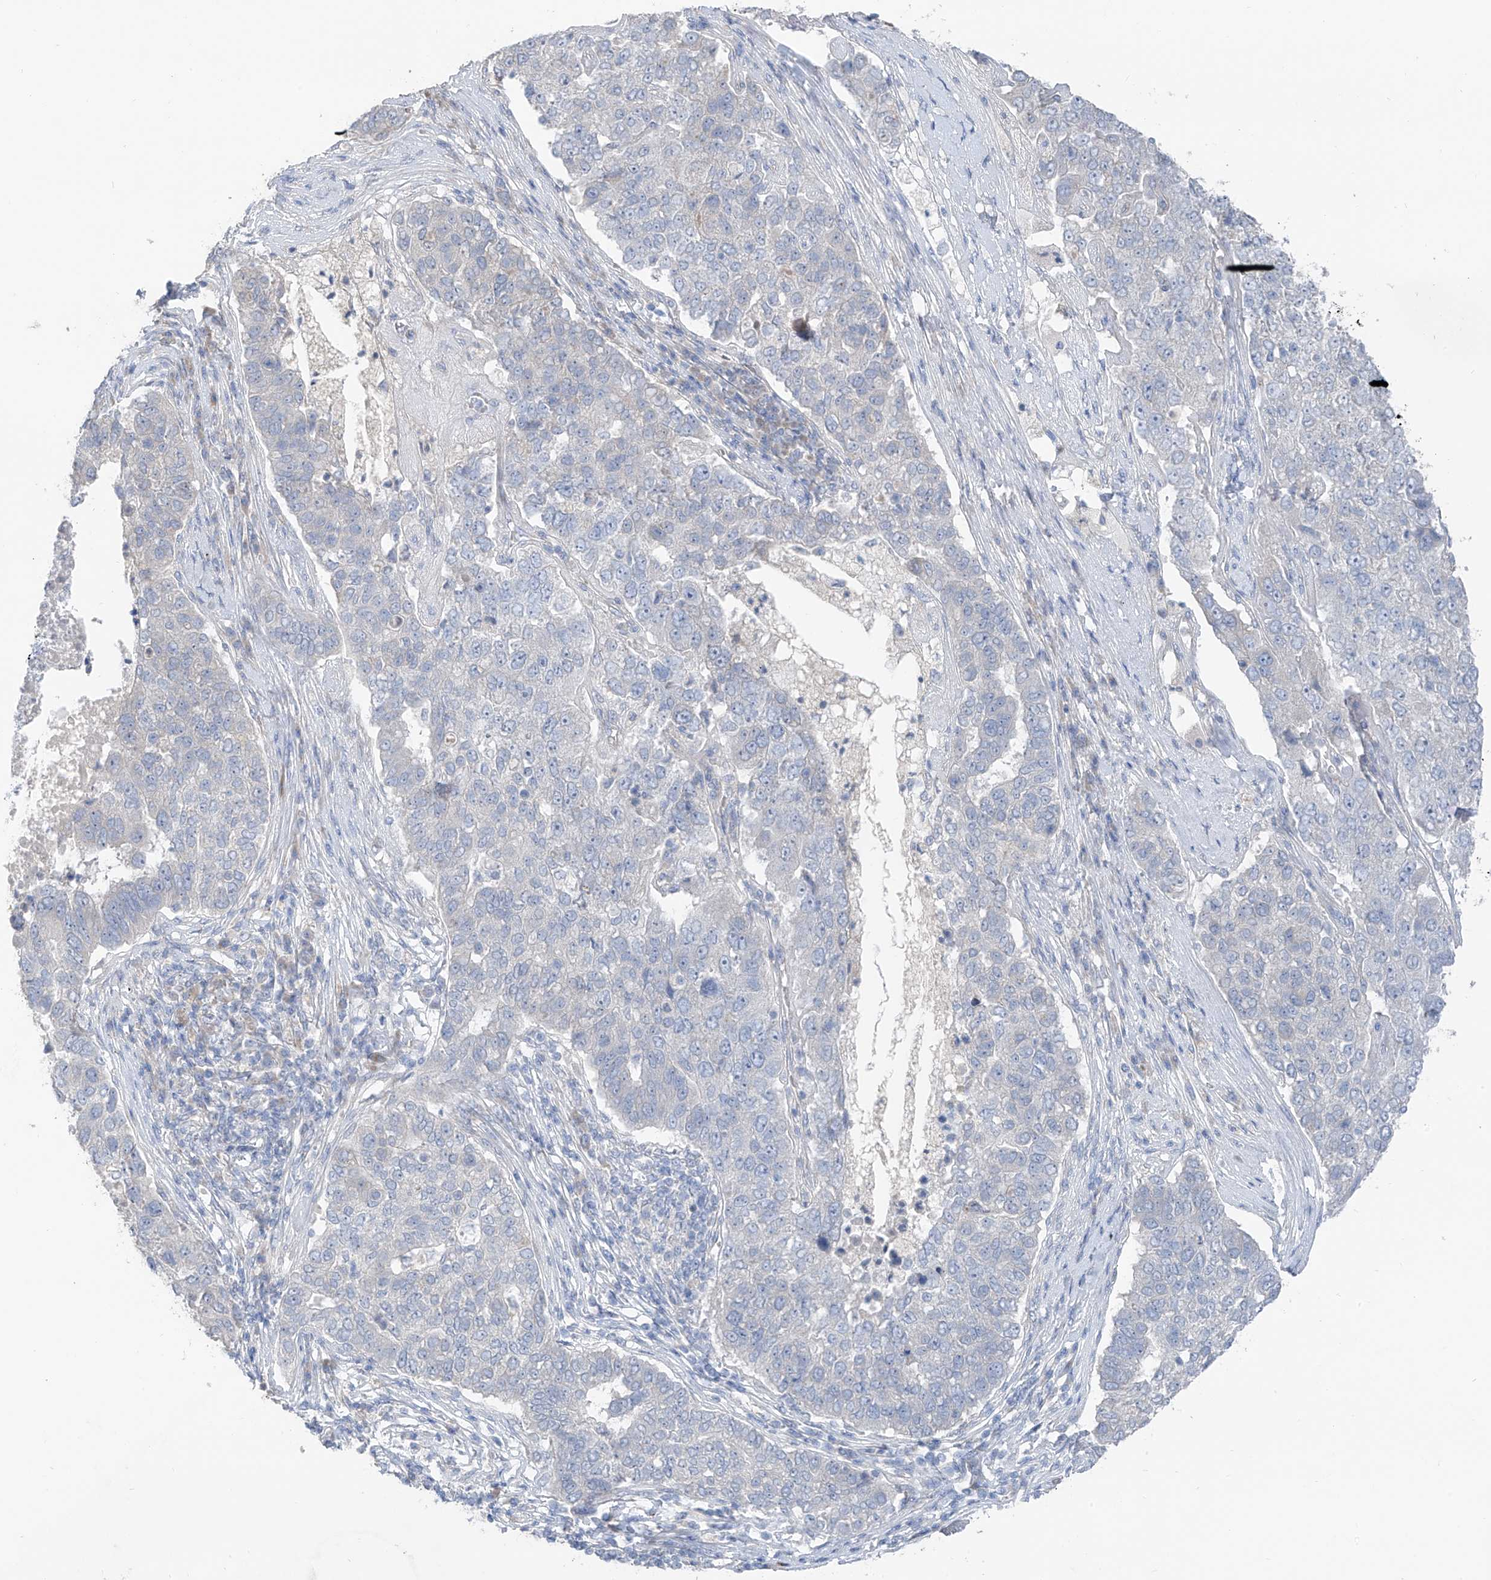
{"staining": {"intensity": "negative", "quantity": "none", "location": "none"}, "tissue": "pancreatic cancer", "cell_type": "Tumor cells", "image_type": "cancer", "snomed": [{"axis": "morphology", "description": "Adenocarcinoma, NOS"}, {"axis": "topography", "description": "Pancreas"}], "caption": "Protein analysis of pancreatic adenocarcinoma shows no significant positivity in tumor cells.", "gene": "NALCN", "patient": {"sex": "female", "age": 61}}